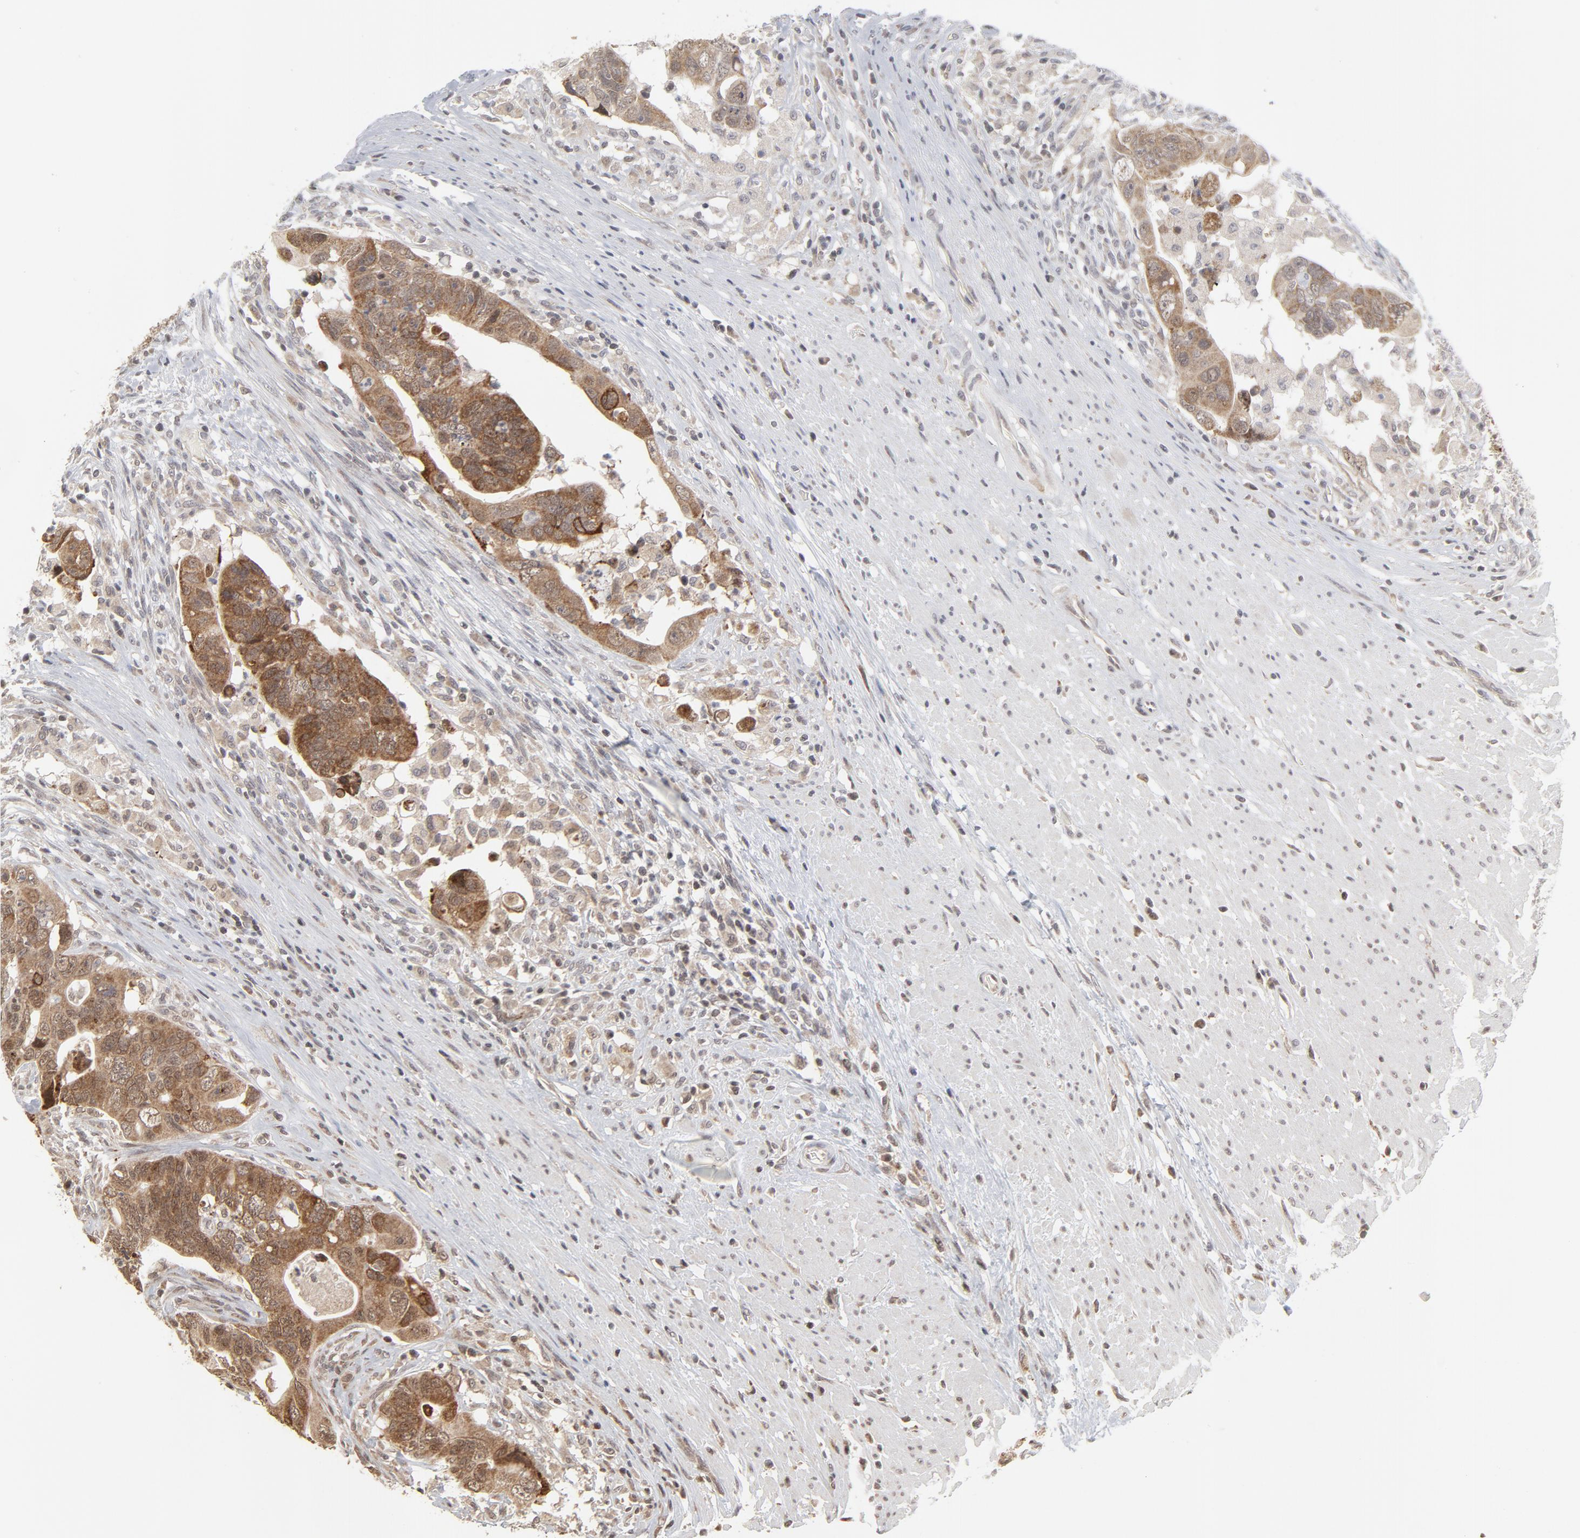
{"staining": {"intensity": "moderate", "quantity": ">75%", "location": "cytoplasmic/membranous"}, "tissue": "colorectal cancer", "cell_type": "Tumor cells", "image_type": "cancer", "snomed": [{"axis": "morphology", "description": "Adenocarcinoma, NOS"}, {"axis": "topography", "description": "Rectum"}], "caption": "Approximately >75% of tumor cells in human colorectal cancer show moderate cytoplasmic/membranous protein positivity as visualized by brown immunohistochemical staining.", "gene": "ARIH1", "patient": {"sex": "male", "age": 53}}